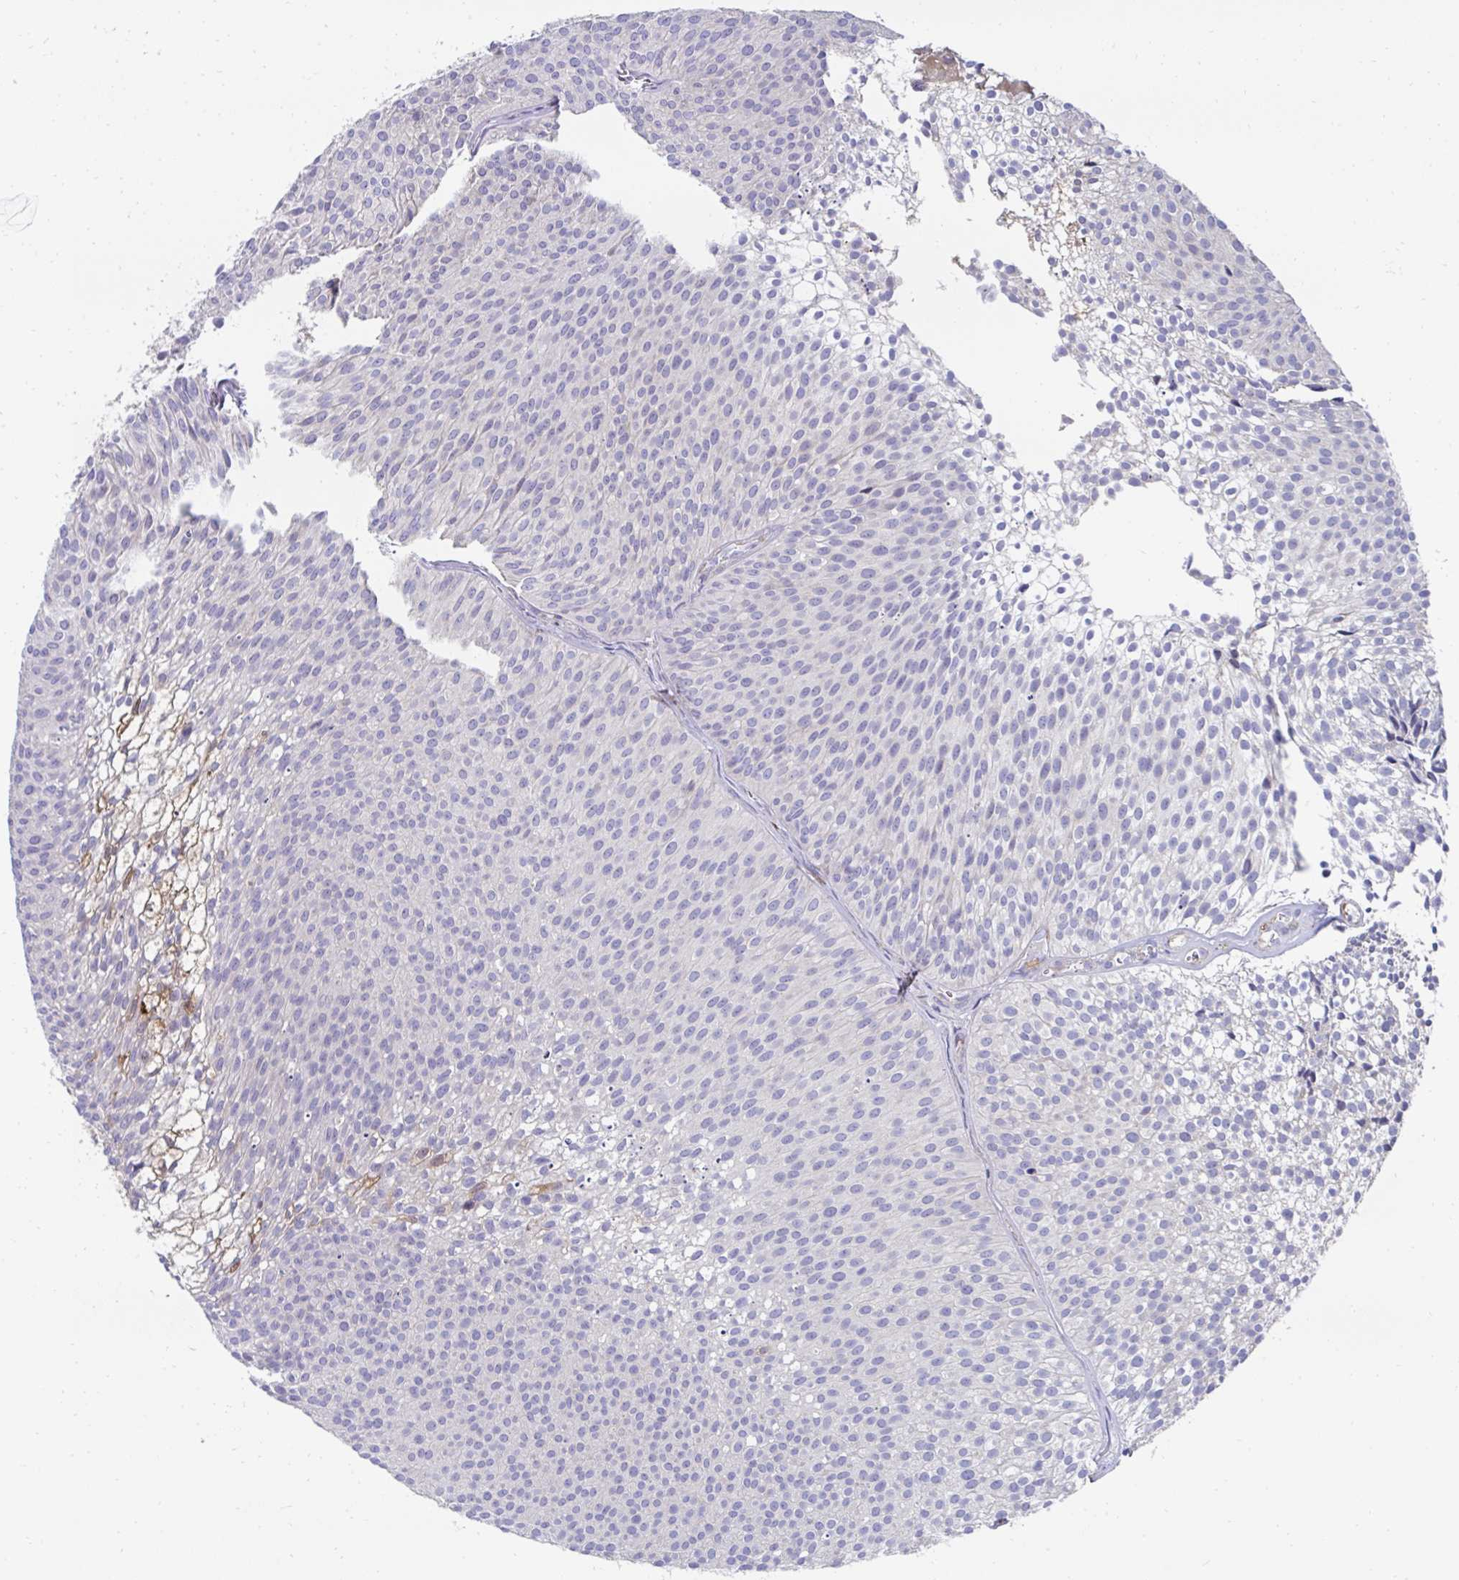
{"staining": {"intensity": "negative", "quantity": "none", "location": "none"}, "tissue": "urothelial cancer", "cell_type": "Tumor cells", "image_type": "cancer", "snomed": [{"axis": "morphology", "description": "Urothelial carcinoma, Low grade"}, {"axis": "topography", "description": "Urinary bladder"}], "caption": "Tumor cells show no significant expression in urothelial carcinoma (low-grade). The staining is performed using DAB (3,3'-diaminobenzidine) brown chromogen with nuclei counter-stained in using hematoxylin.", "gene": "FBXL13", "patient": {"sex": "male", "age": 91}}